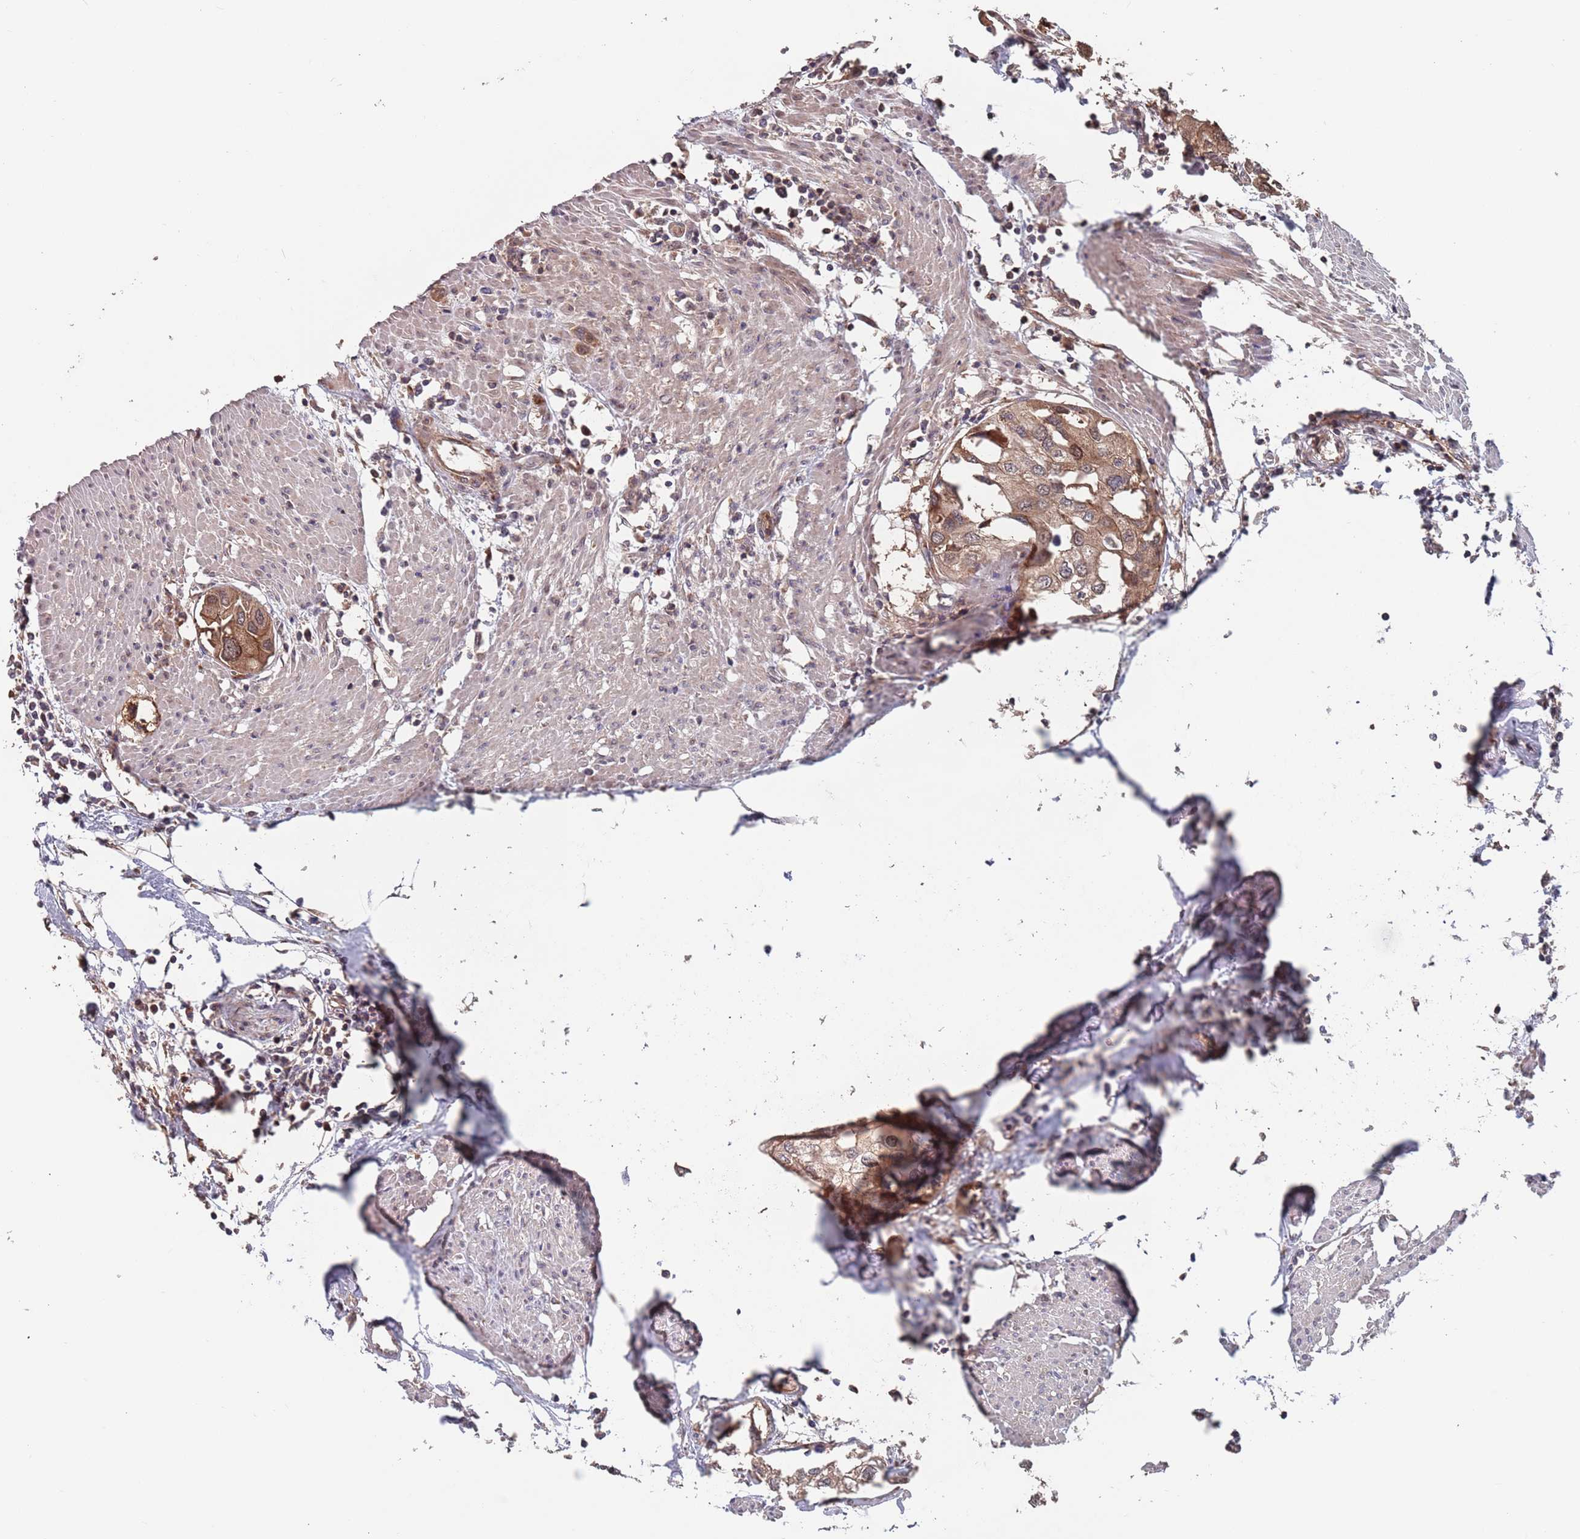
{"staining": {"intensity": "moderate", "quantity": ">75%", "location": "cytoplasmic/membranous"}, "tissue": "urothelial cancer", "cell_type": "Tumor cells", "image_type": "cancer", "snomed": [{"axis": "morphology", "description": "Urothelial carcinoma, High grade"}, {"axis": "topography", "description": "Urinary bladder"}], "caption": "Brown immunohistochemical staining in urothelial cancer displays moderate cytoplasmic/membranous expression in about >75% of tumor cells.", "gene": "UNC45A", "patient": {"sex": "male", "age": 64}}